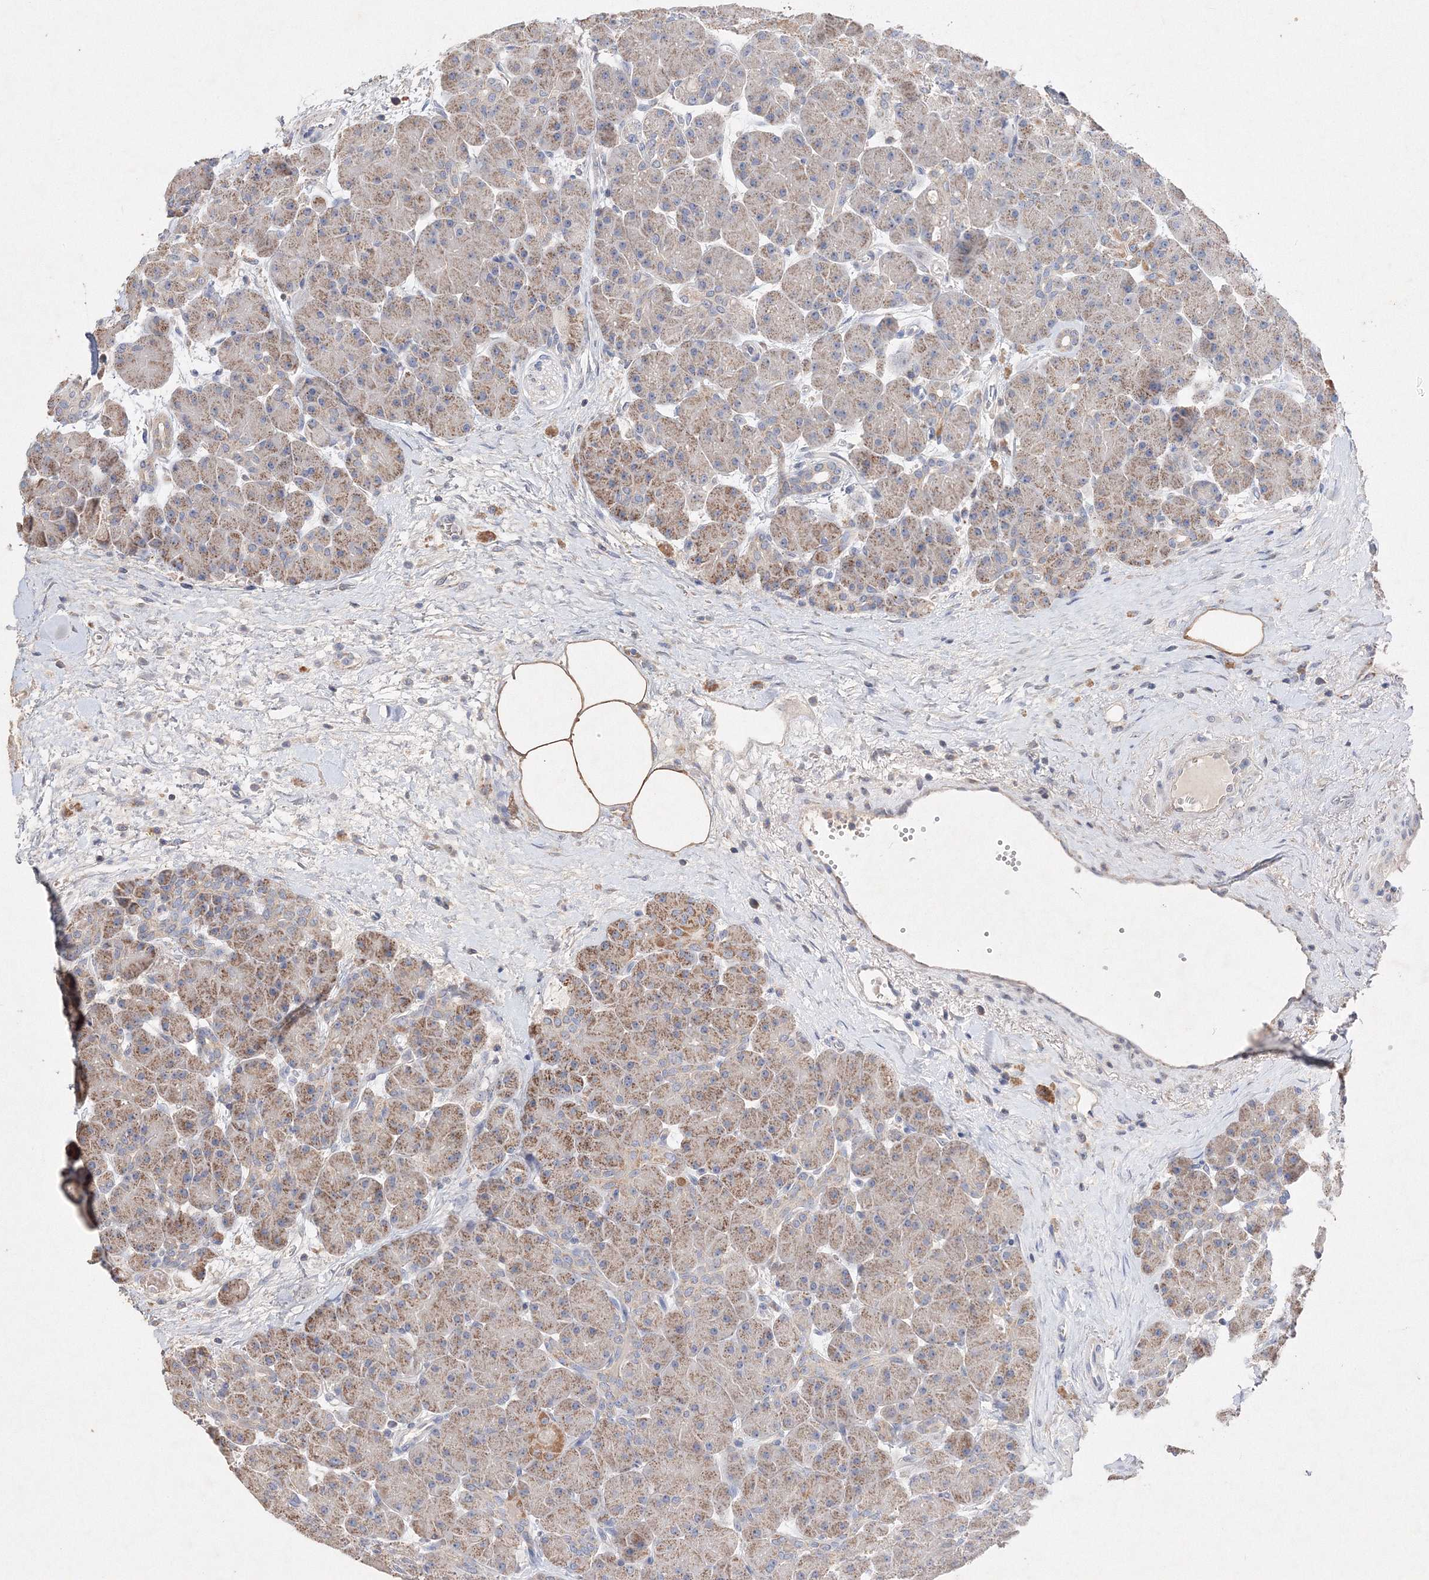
{"staining": {"intensity": "moderate", "quantity": "25%-75%", "location": "cytoplasmic/membranous"}, "tissue": "pancreas", "cell_type": "Exocrine glandular cells", "image_type": "normal", "snomed": [{"axis": "morphology", "description": "Normal tissue, NOS"}, {"axis": "topography", "description": "Pancreas"}], "caption": "A photomicrograph of human pancreas stained for a protein reveals moderate cytoplasmic/membranous brown staining in exocrine glandular cells. (Brightfield microscopy of DAB IHC at high magnification).", "gene": "GLS", "patient": {"sex": "male", "age": 66}}